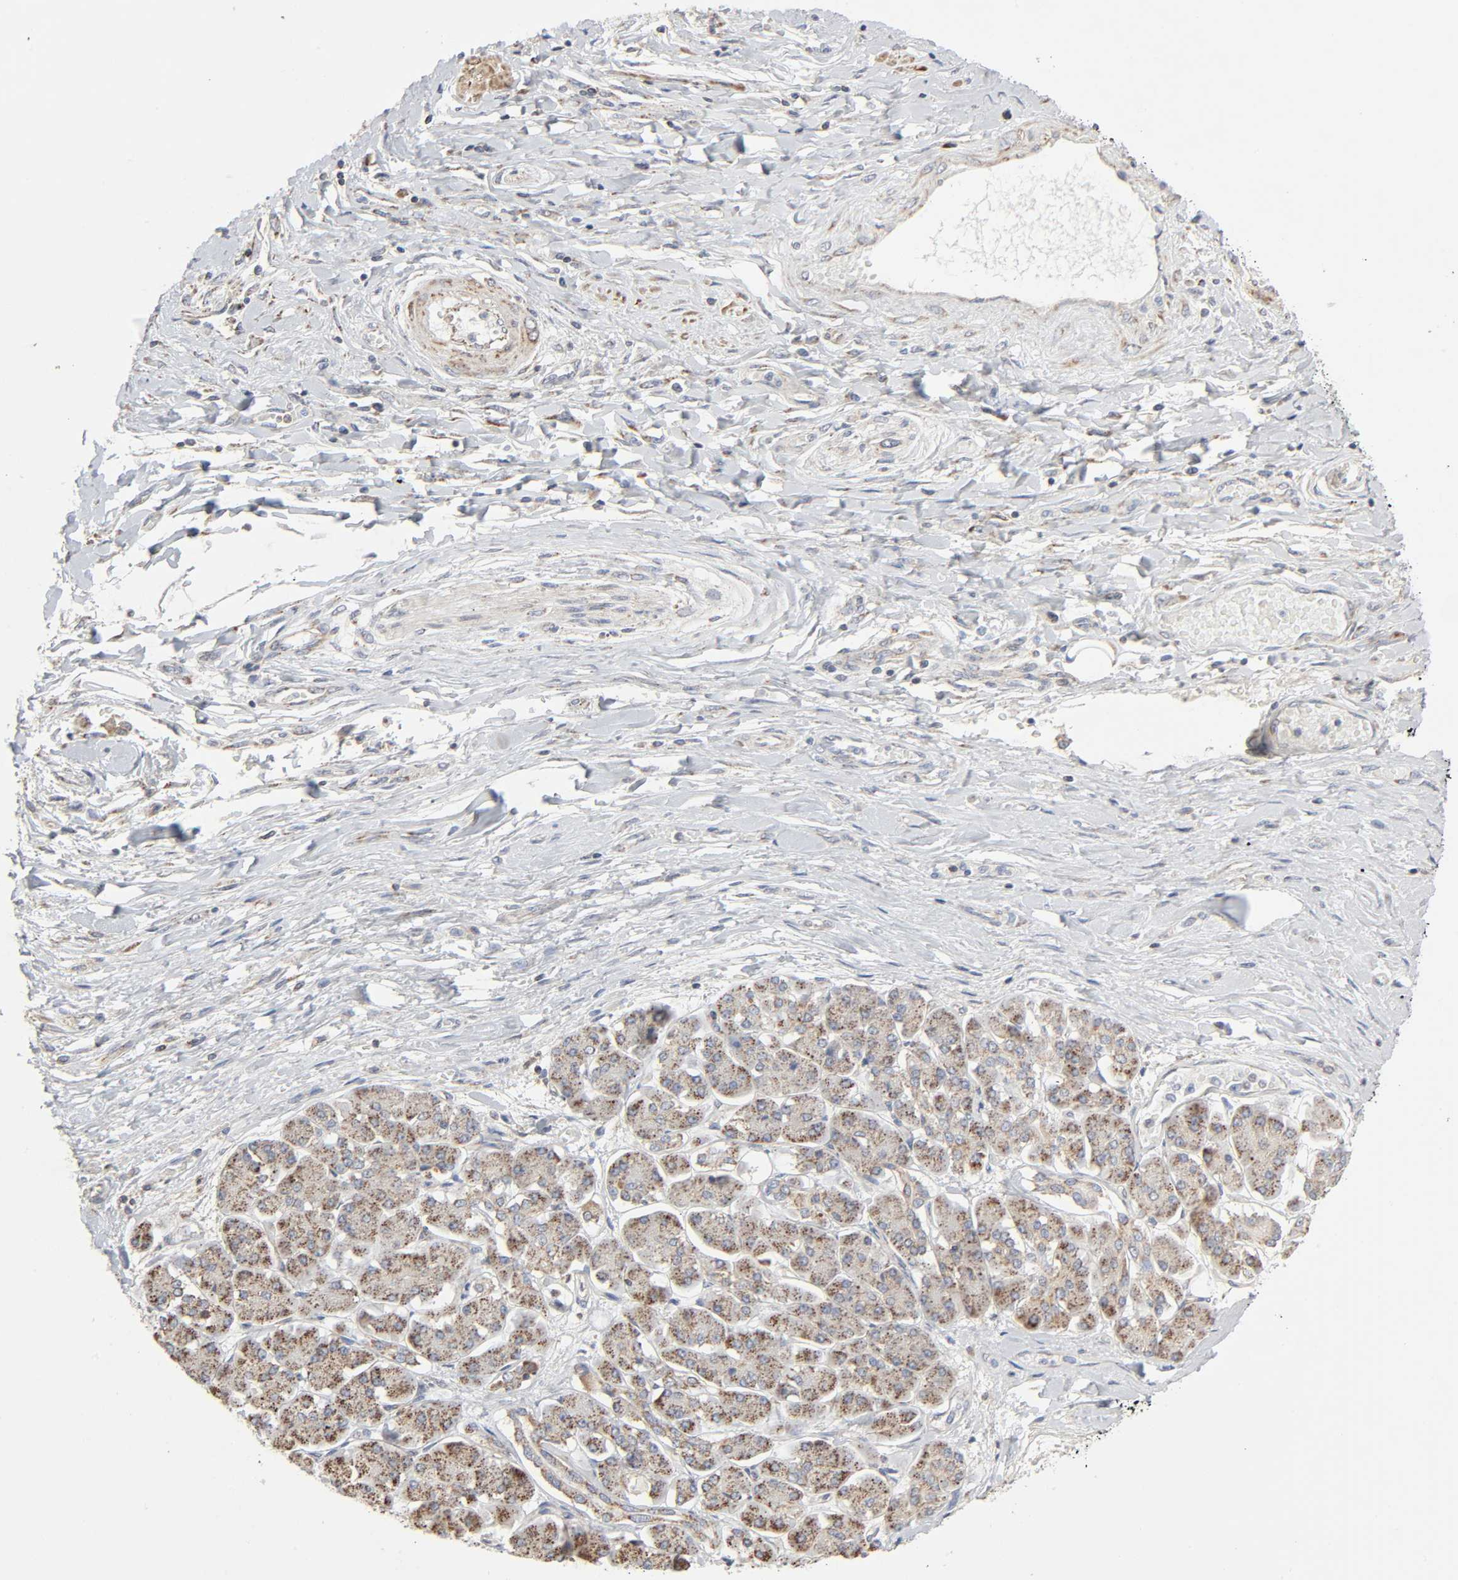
{"staining": {"intensity": "moderate", "quantity": ">75%", "location": "cytoplasmic/membranous"}, "tissue": "pancreatic cancer", "cell_type": "Tumor cells", "image_type": "cancer", "snomed": [{"axis": "morphology", "description": "Adenocarcinoma, NOS"}, {"axis": "topography", "description": "Pancreas"}], "caption": "Protein analysis of pancreatic adenocarcinoma tissue demonstrates moderate cytoplasmic/membranous expression in about >75% of tumor cells.", "gene": "SYT16", "patient": {"sex": "male", "age": 46}}